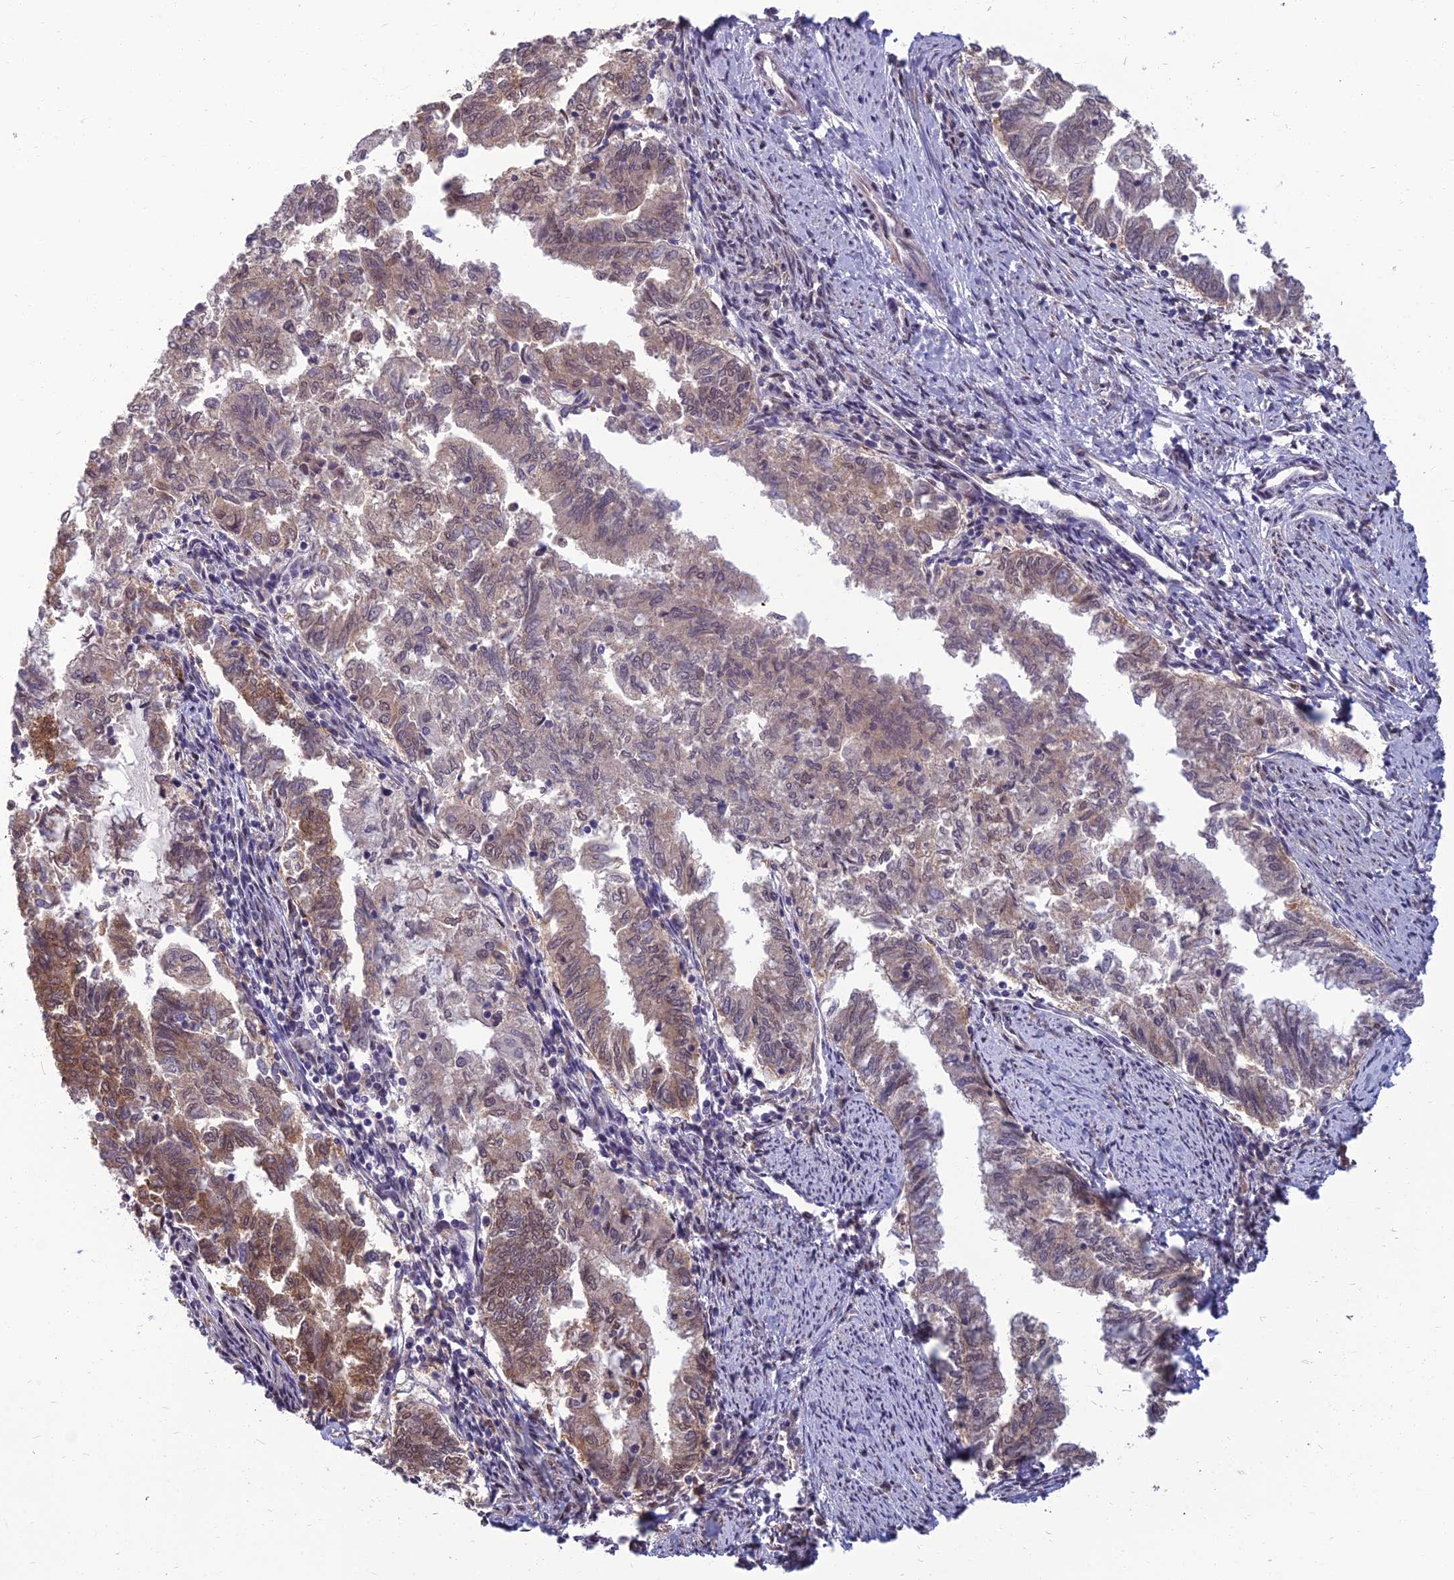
{"staining": {"intensity": "moderate", "quantity": "25%-75%", "location": "cytoplasmic/membranous,nuclear"}, "tissue": "endometrial cancer", "cell_type": "Tumor cells", "image_type": "cancer", "snomed": [{"axis": "morphology", "description": "Adenocarcinoma, NOS"}, {"axis": "topography", "description": "Endometrium"}], "caption": "The image displays a brown stain indicating the presence of a protein in the cytoplasmic/membranous and nuclear of tumor cells in endometrial cancer (adenocarcinoma). The protein is shown in brown color, while the nuclei are stained blue.", "gene": "NR4A3", "patient": {"sex": "female", "age": 79}}